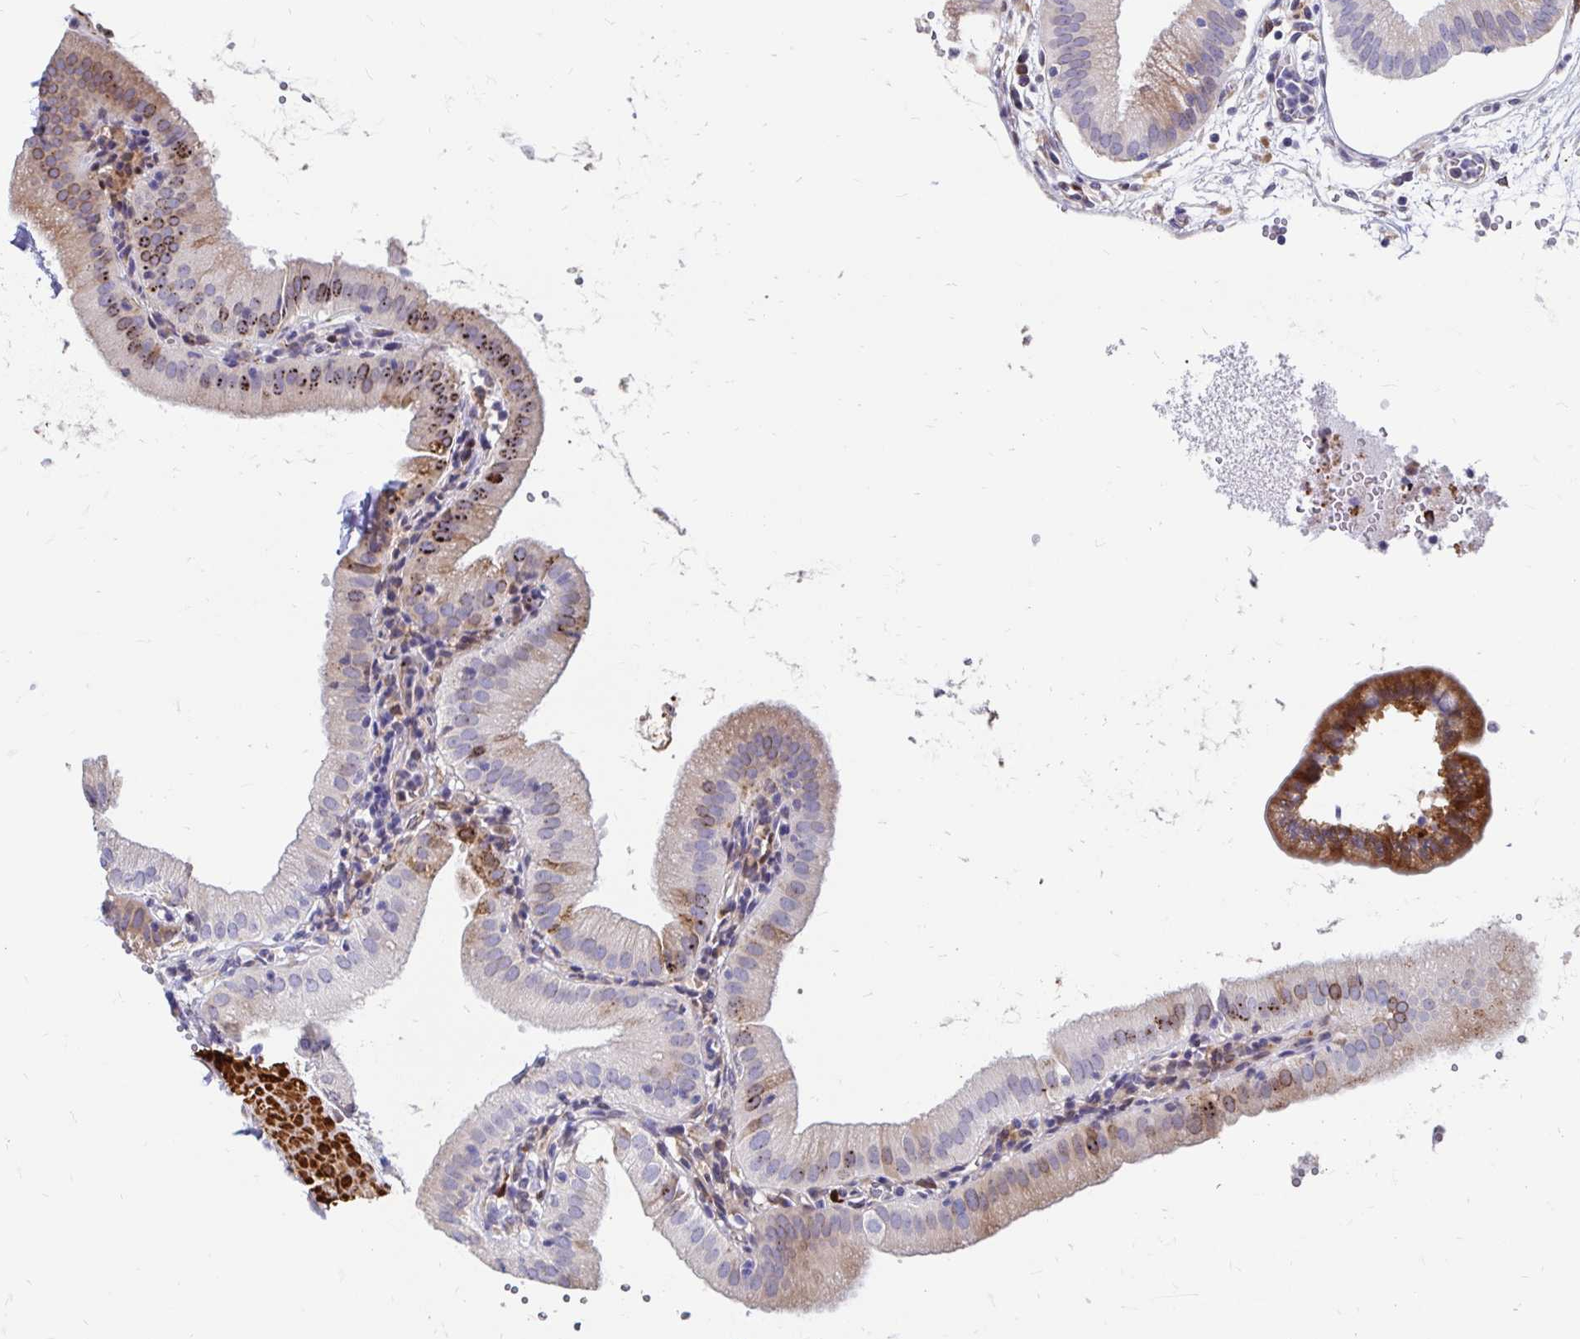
{"staining": {"intensity": "moderate", "quantity": "<25%", "location": "cytoplasmic/membranous"}, "tissue": "gallbladder", "cell_type": "Glandular cells", "image_type": "normal", "snomed": [{"axis": "morphology", "description": "Normal tissue, NOS"}, {"axis": "topography", "description": "Gallbladder"}], "caption": "Moderate cytoplasmic/membranous expression is present in about <25% of glandular cells in benign gallbladder.", "gene": "CDKL1", "patient": {"sex": "female", "age": 65}}